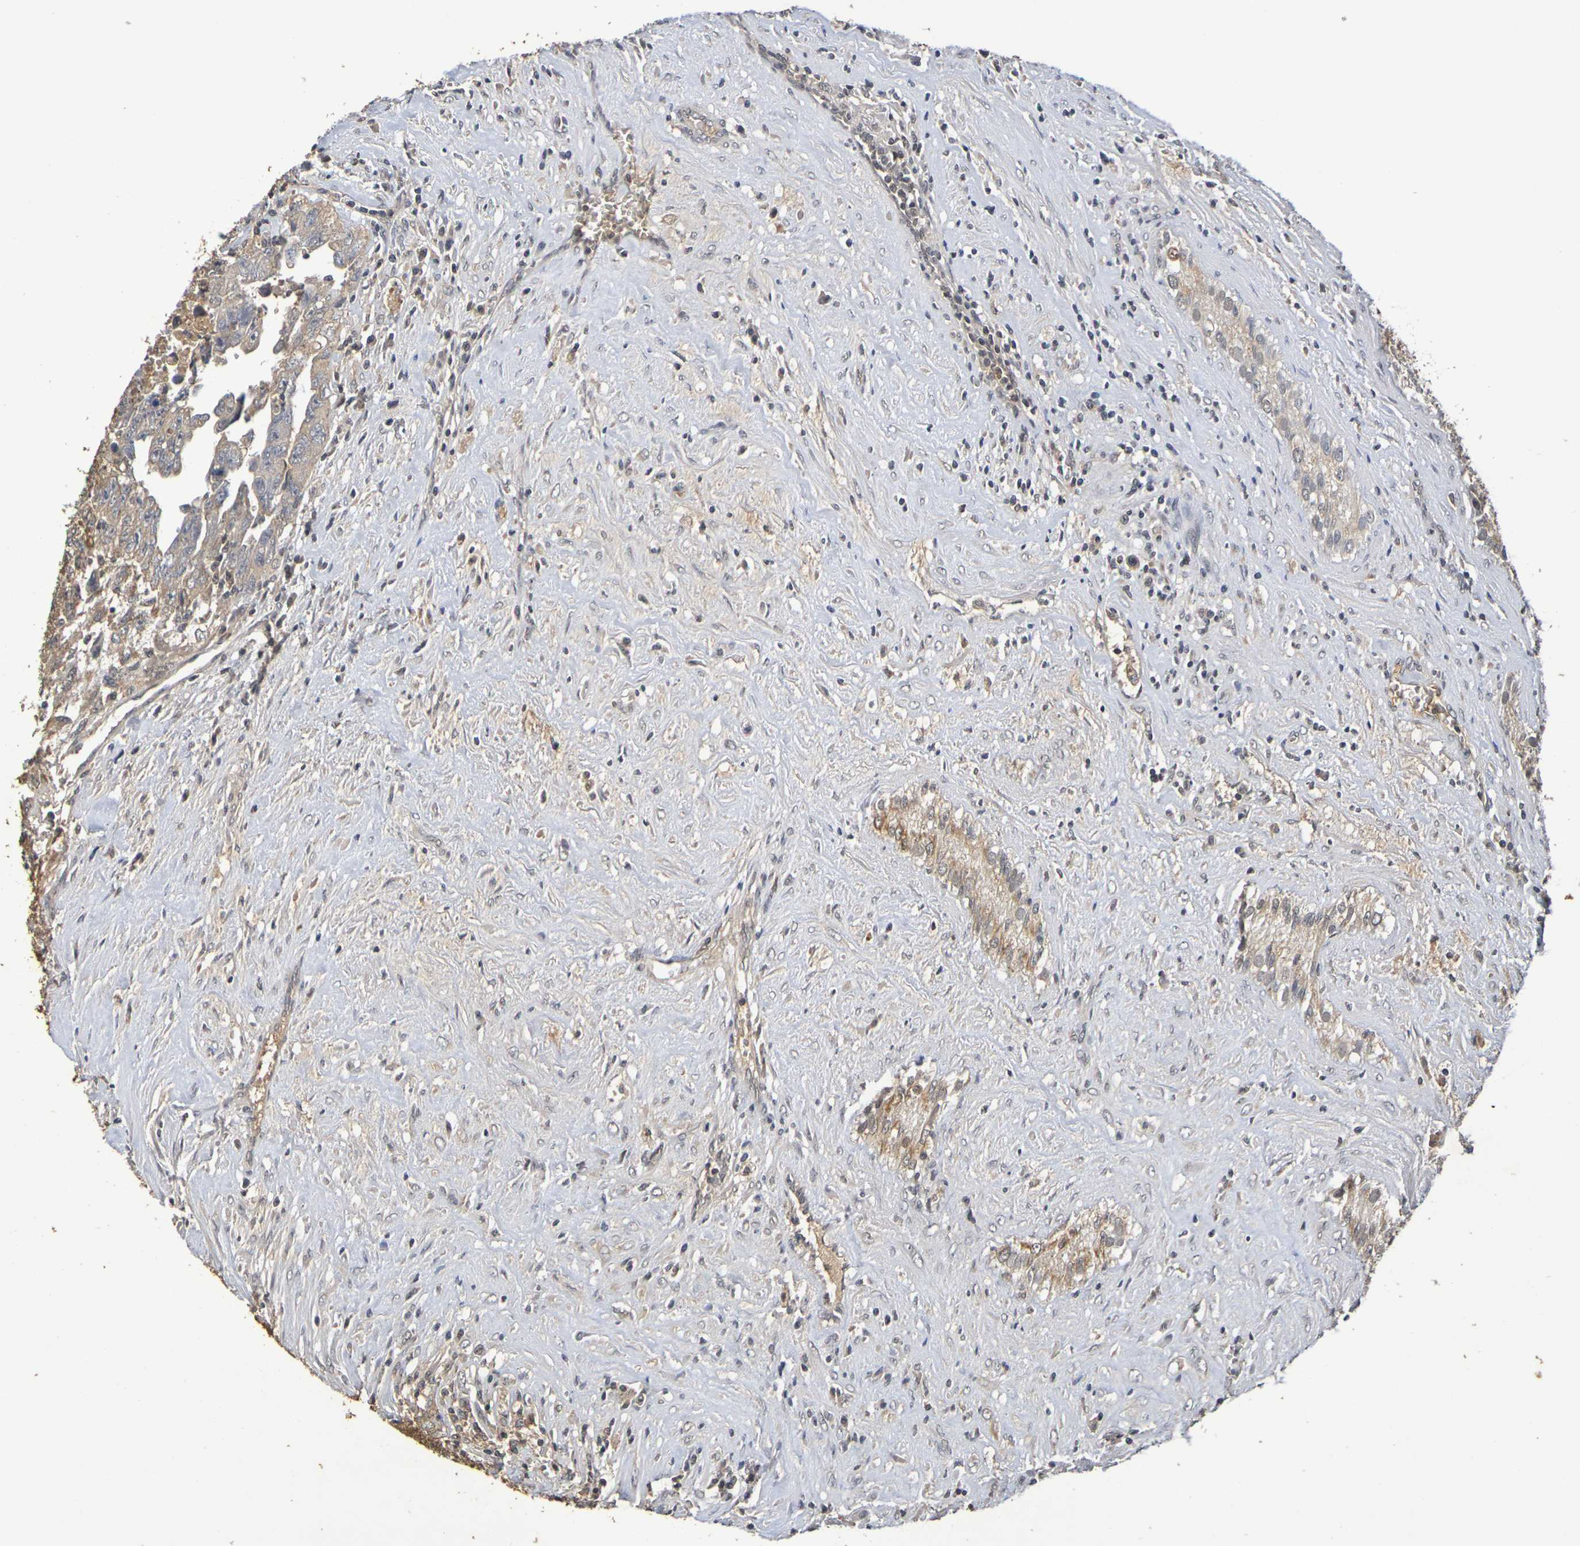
{"staining": {"intensity": "weak", "quantity": "25%-75%", "location": "cytoplasmic/membranous"}, "tissue": "testis cancer", "cell_type": "Tumor cells", "image_type": "cancer", "snomed": [{"axis": "morphology", "description": "Carcinoma, Embryonal, NOS"}, {"axis": "topography", "description": "Testis"}], "caption": "Testis cancer was stained to show a protein in brown. There is low levels of weak cytoplasmic/membranous positivity in approximately 25%-75% of tumor cells. (DAB IHC, brown staining for protein, blue staining for nuclei).", "gene": "TERF2", "patient": {"sex": "male", "age": 28}}